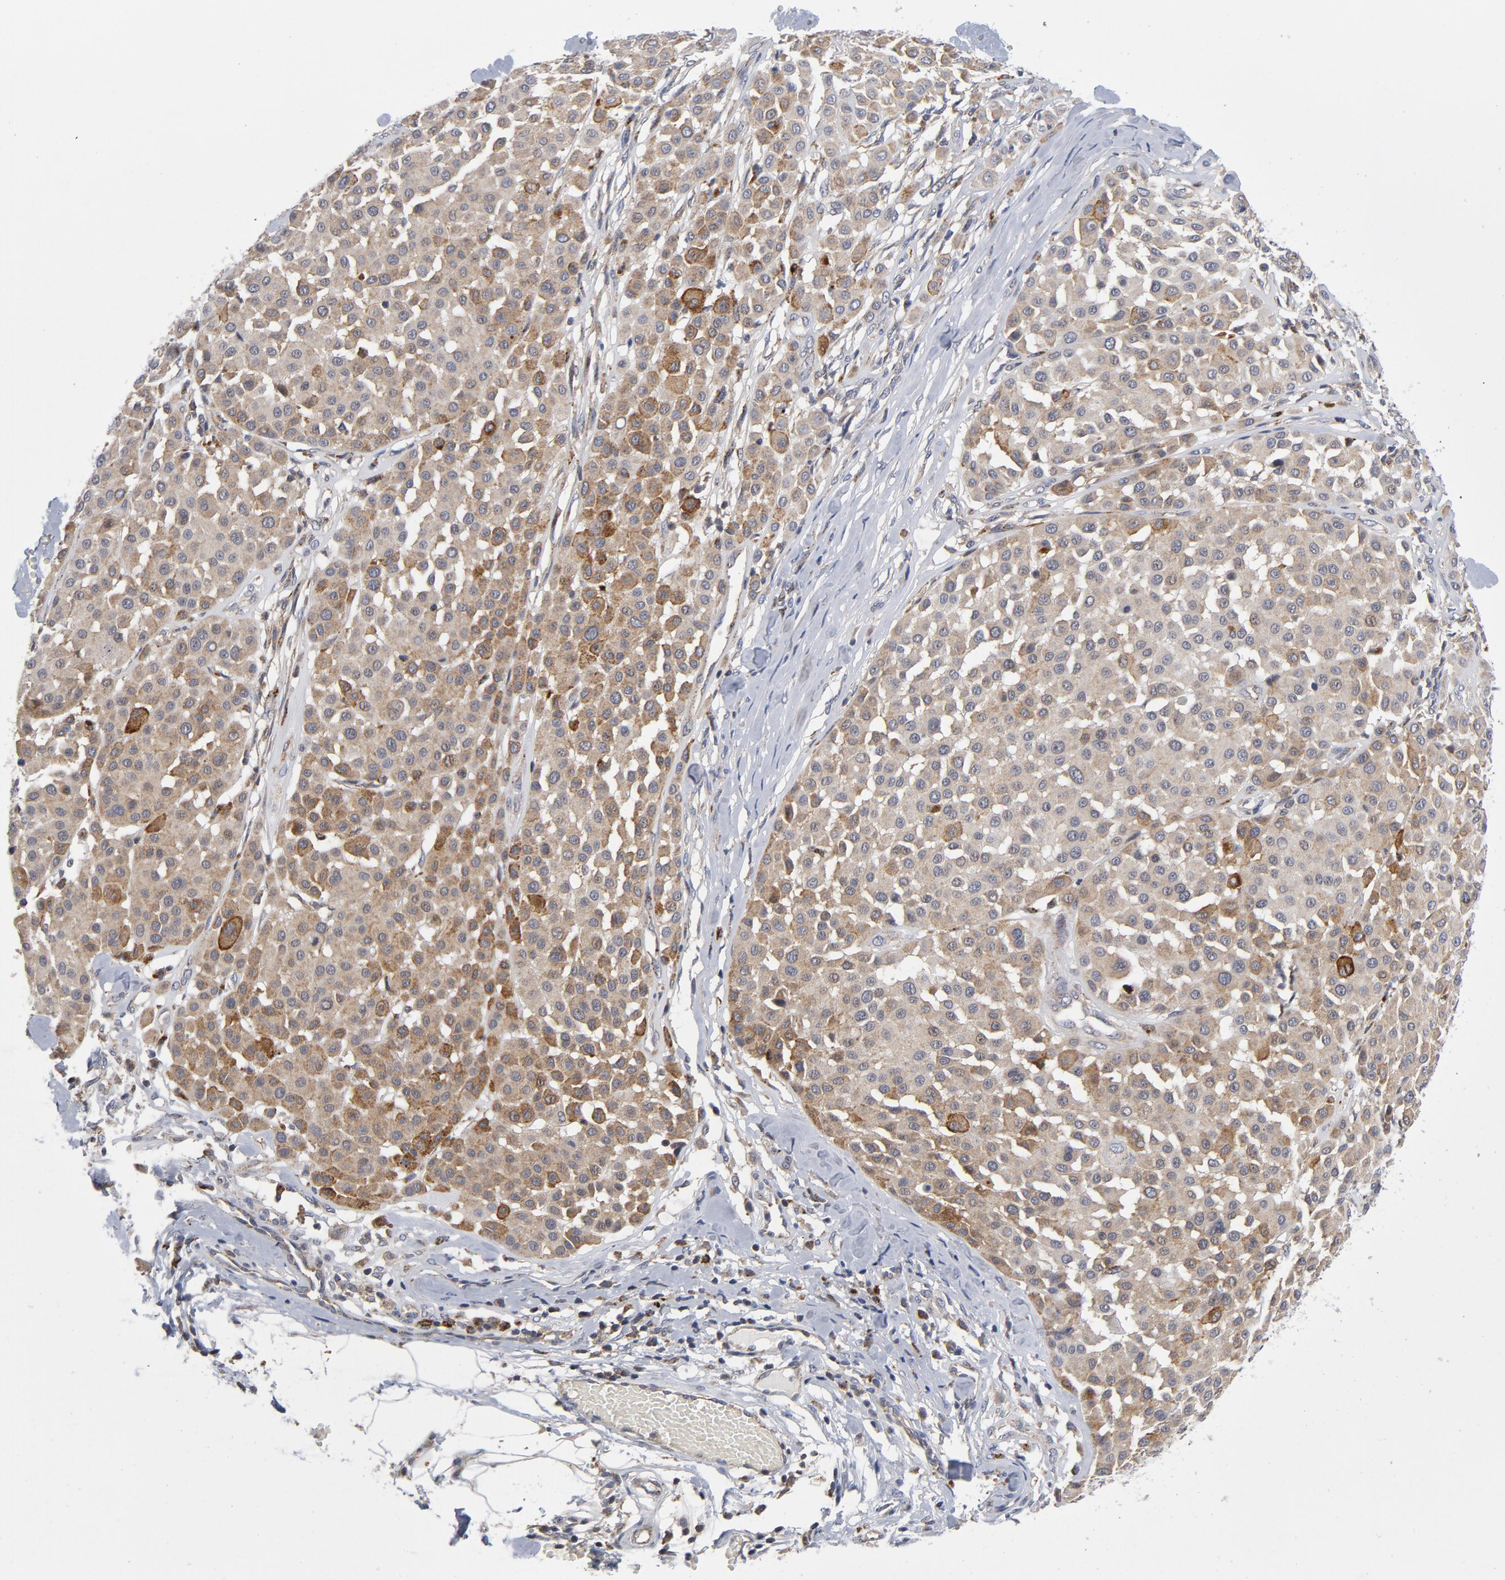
{"staining": {"intensity": "weak", "quantity": ">75%", "location": "cytoplasmic/membranous"}, "tissue": "melanoma", "cell_type": "Tumor cells", "image_type": "cancer", "snomed": [{"axis": "morphology", "description": "Malignant melanoma, Metastatic site"}, {"axis": "topography", "description": "Soft tissue"}], "caption": "Tumor cells show weak cytoplasmic/membranous positivity in approximately >75% of cells in malignant melanoma (metastatic site). The protein is shown in brown color, while the nuclei are stained blue.", "gene": "AKT2", "patient": {"sex": "male", "age": 41}}